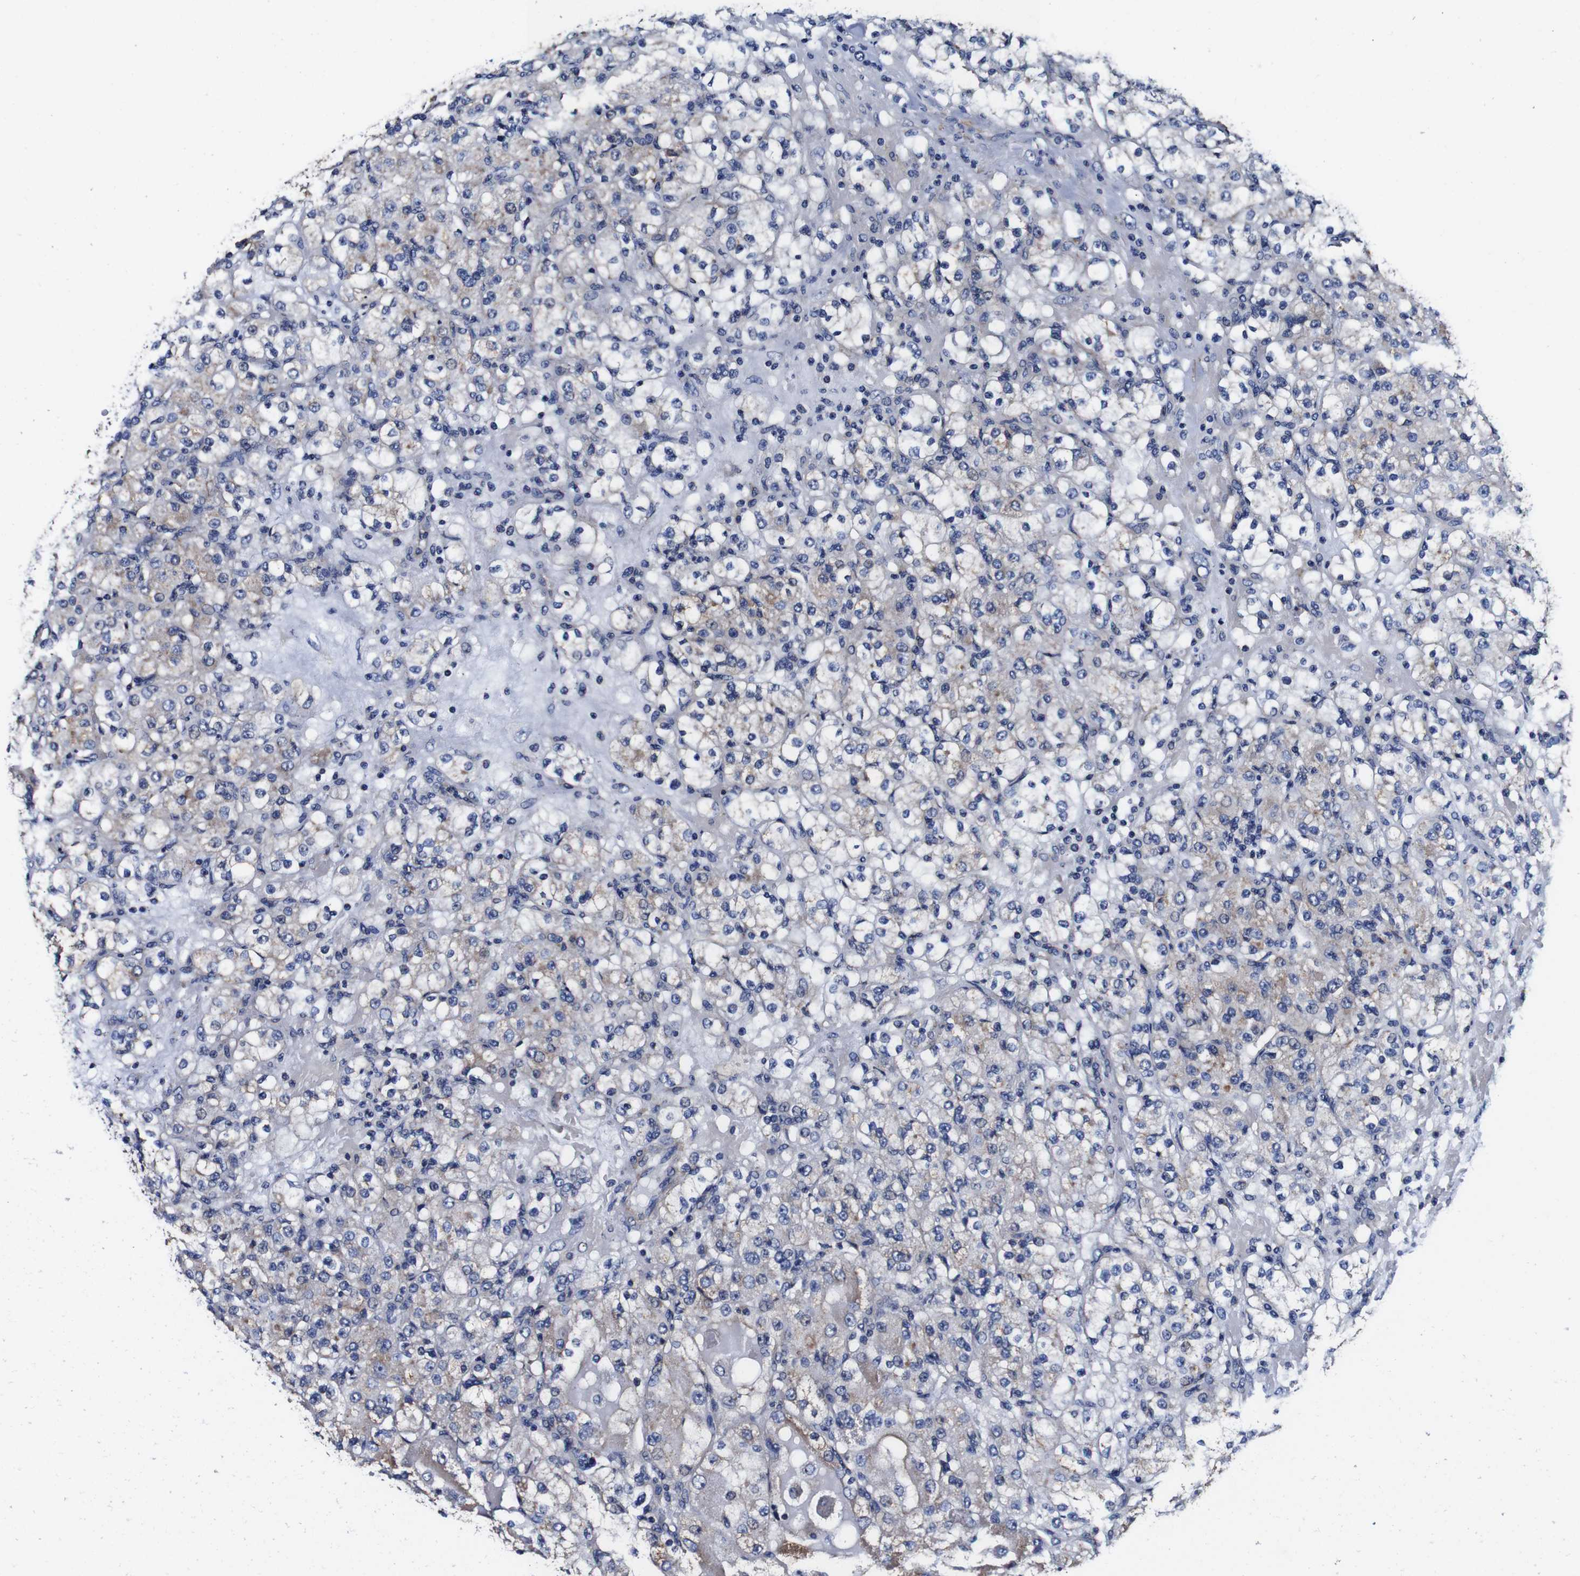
{"staining": {"intensity": "weak", "quantity": "<25%", "location": "cytoplasmic/membranous"}, "tissue": "renal cancer", "cell_type": "Tumor cells", "image_type": "cancer", "snomed": [{"axis": "morphology", "description": "Normal tissue, NOS"}, {"axis": "morphology", "description": "Adenocarcinoma, NOS"}, {"axis": "topography", "description": "Kidney"}], "caption": "Immunohistochemical staining of adenocarcinoma (renal) reveals no significant staining in tumor cells.", "gene": "PDCD6IP", "patient": {"sex": "male", "age": 61}}